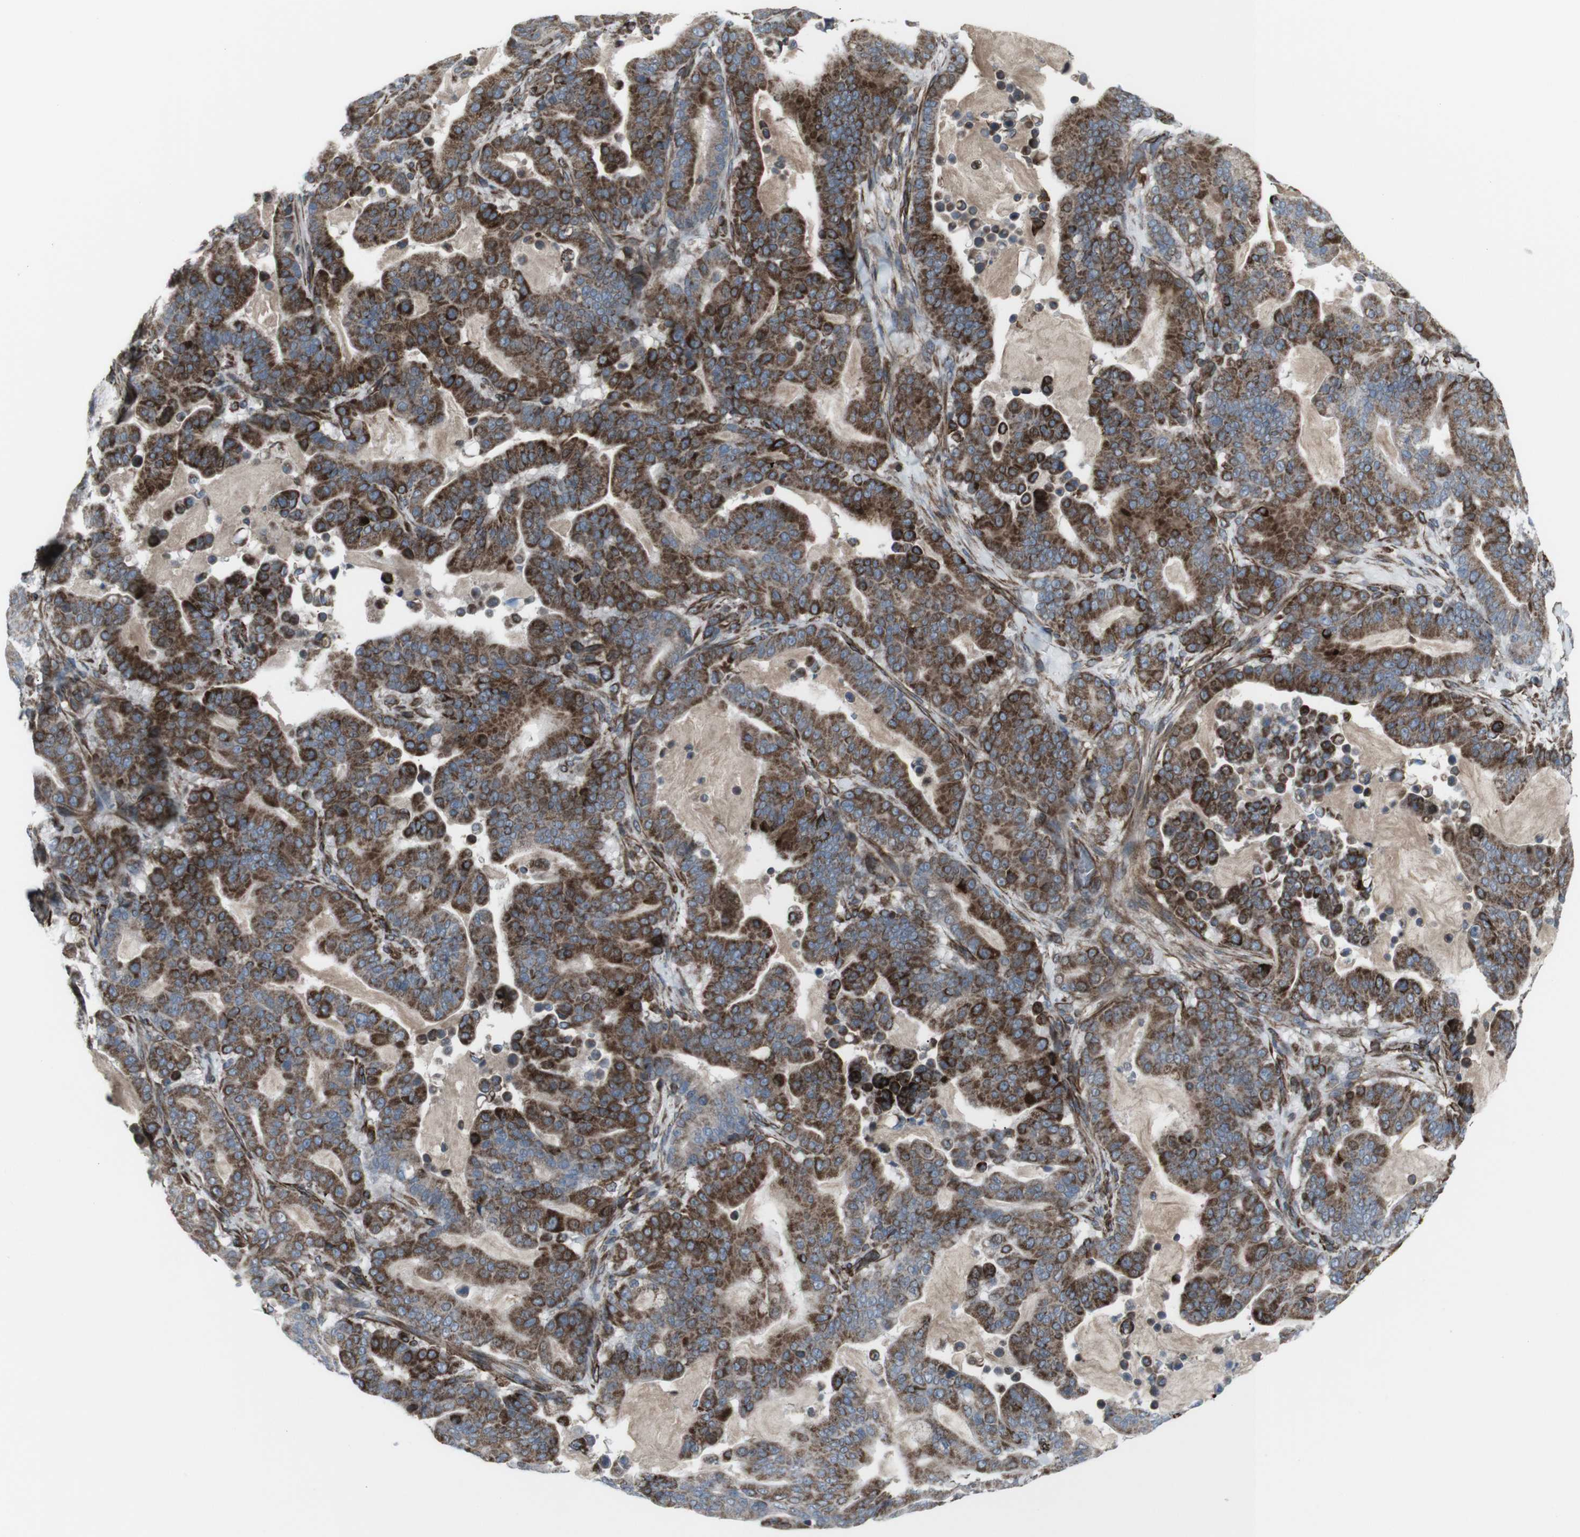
{"staining": {"intensity": "strong", "quantity": ">75%", "location": "cytoplasmic/membranous"}, "tissue": "pancreatic cancer", "cell_type": "Tumor cells", "image_type": "cancer", "snomed": [{"axis": "morphology", "description": "Adenocarcinoma, NOS"}, {"axis": "topography", "description": "Pancreas"}], "caption": "Strong cytoplasmic/membranous protein positivity is seen in approximately >75% of tumor cells in adenocarcinoma (pancreatic). (DAB (3,3'-diaminobenzidine) IHC, brown staining for protein, blue staining for nuclei).", "gene": "TMEM141", "patient": {"sex": "male", "age": 63}}